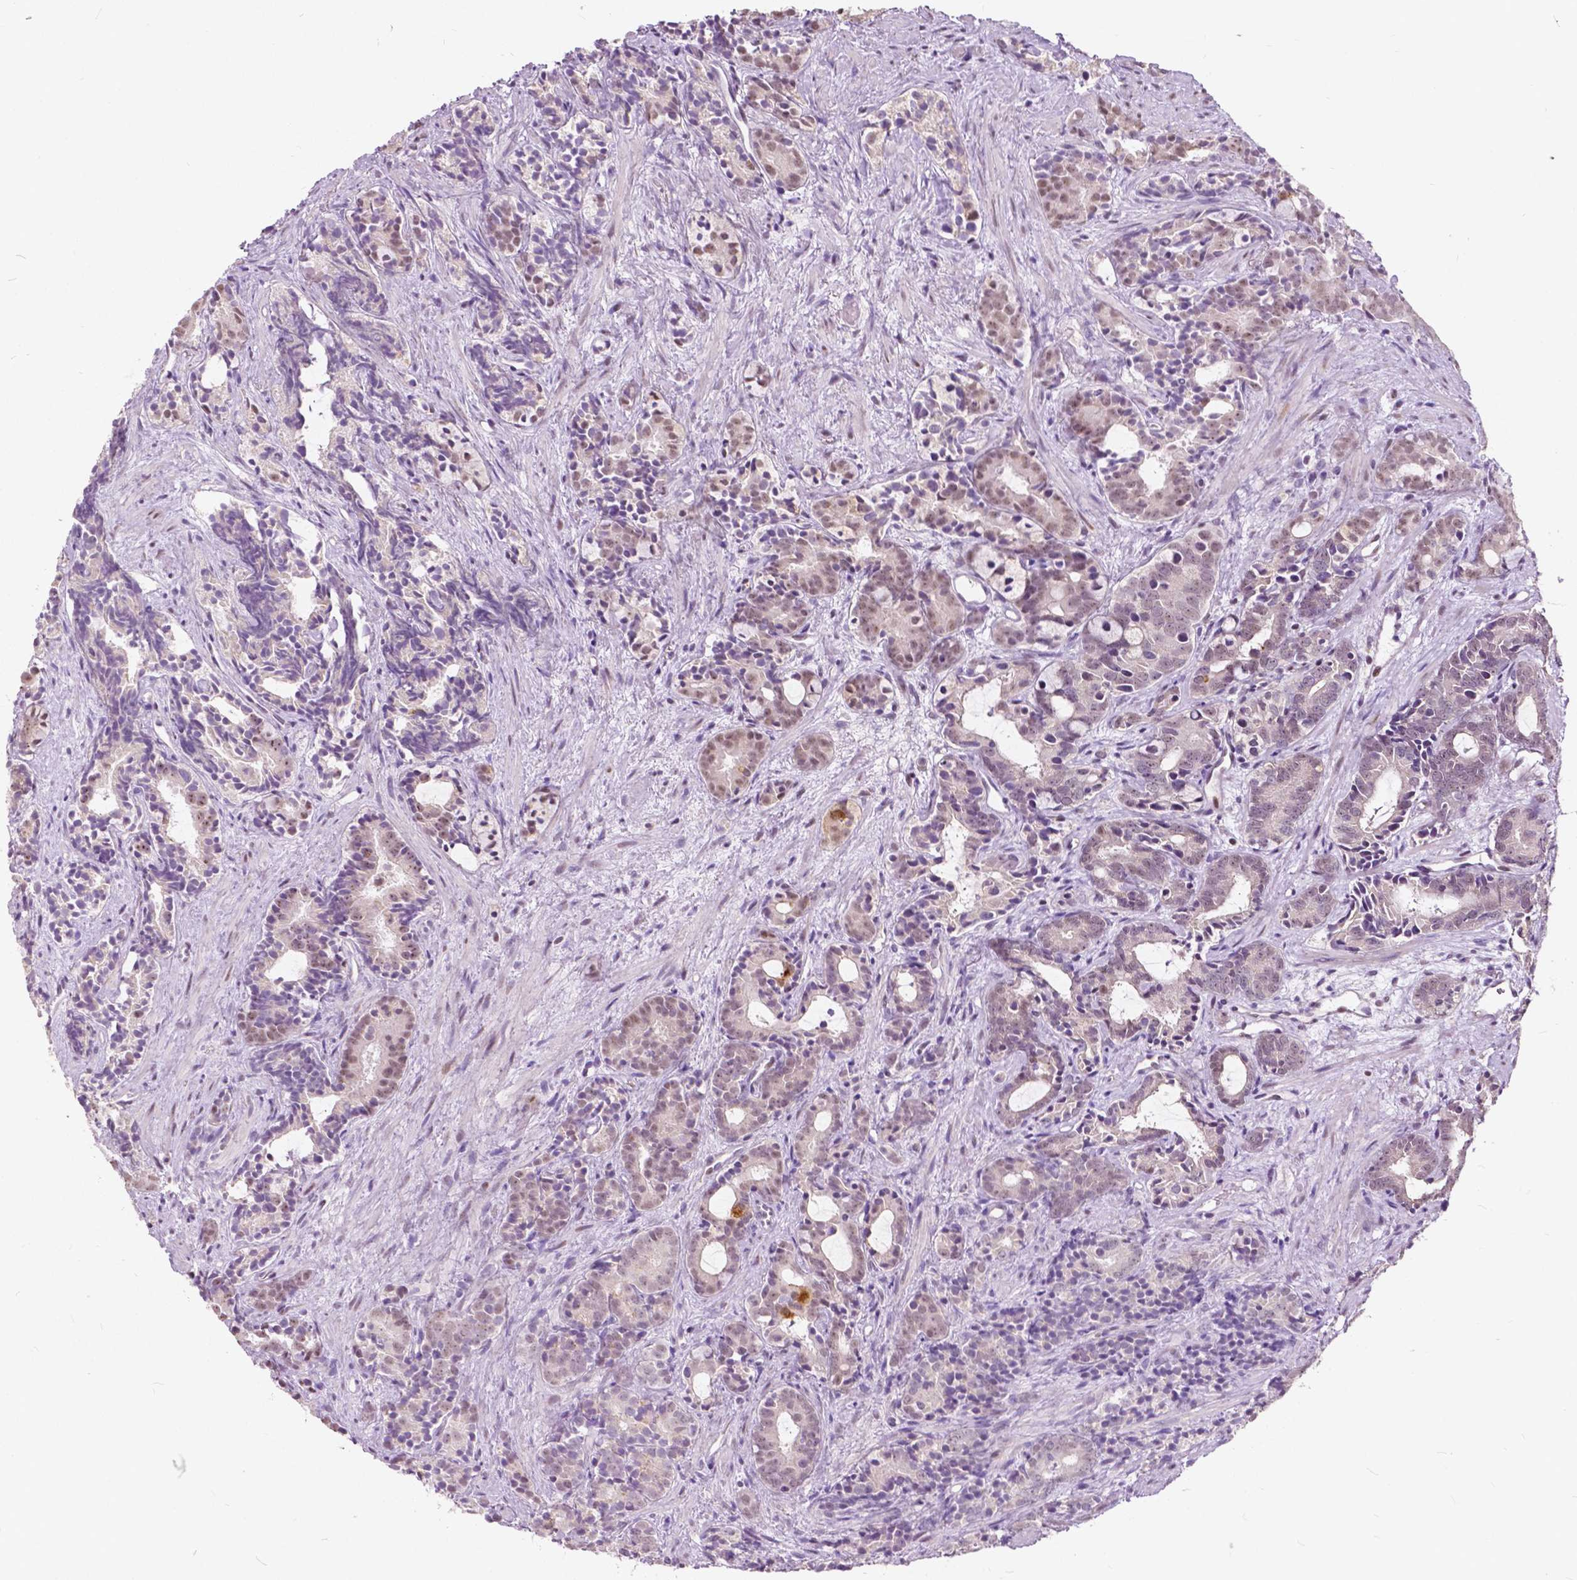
{"staining": {"intensity": "weak", "quantity": ">75%", "location": "nuclear"}, "tissue": "prostate cancer", "cell_type": "Tumor cells", "image_type": "cancer", "snomed": [{"axis": "morphology", "description": "Adenocarcinoma, High grade"}, {"axis": "topography", "description": "Prostate"}], "caption": "Immunohistochemistry (DAB (3,3'-diaminobenzidine)) staining of human prostate cancer (adenocarcinoma (high-grade)) displays weak nuclear protein positivity in approximately >75% of tumor cells. Using DAB (brown) and hematoxylin (blue) stains, captured at high magnification using brightfield microscopy.", "gene": "DLX6", "patient": {"sex": "male", "age": 84}}